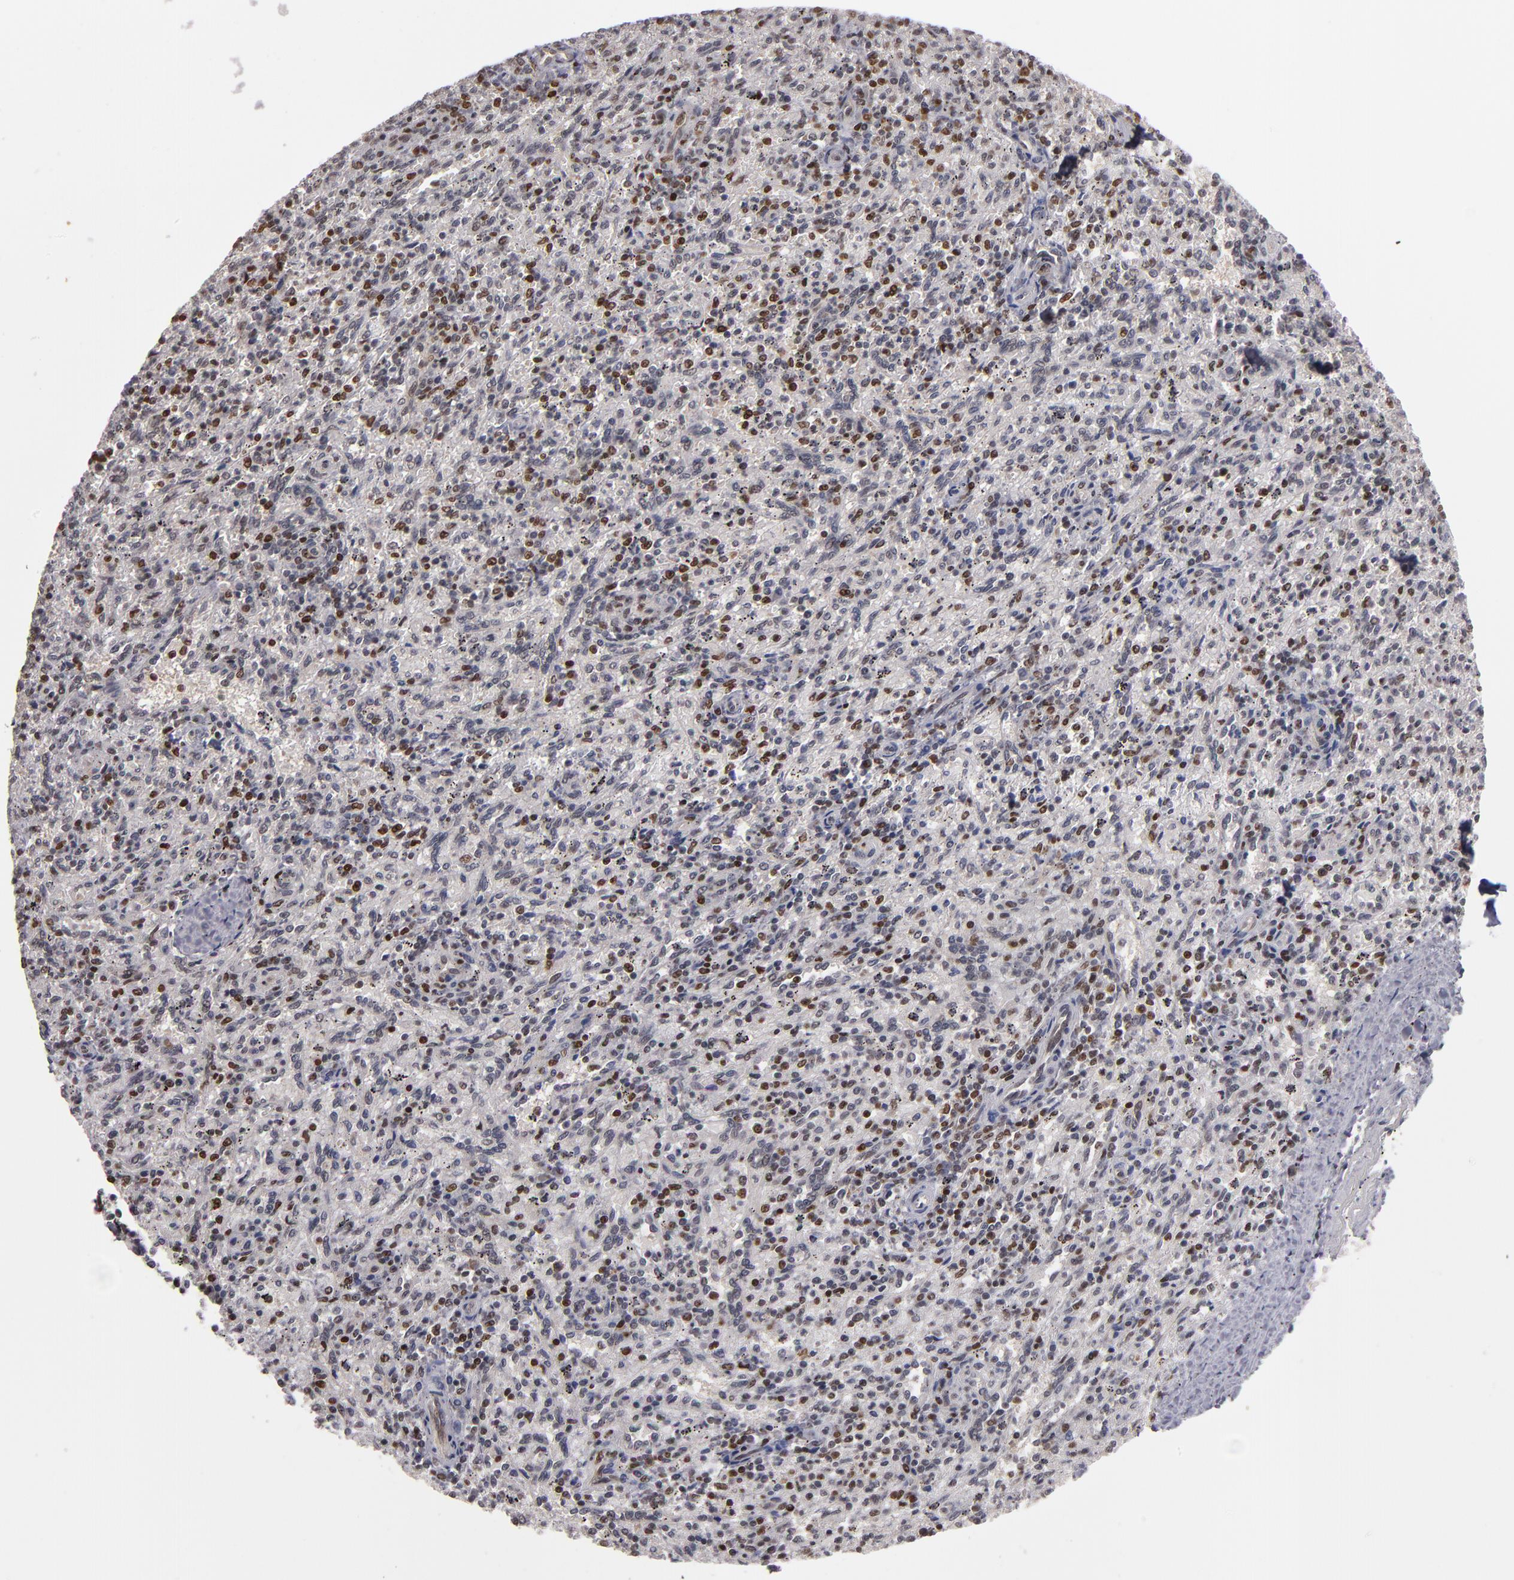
{"staining": {"intensity": "moderate", "quantity": "25%-75%", "location": "nuclear"}, "tissue": "spleen", "cell_type": "Cells in red pulp", "image_type": "normal", "snomed": [{"axis": "morphology", "description": "Normal tissue, NOS"}, {"axis": "topography", "description": "Spleen"}], "caption": "IHC of normal spleen reveals medium levels of moderate nuclear positivity in approximately 25%-75% of cells in red pulp.", "gene": "KDM6A", "patient": {"sex": "female", "age": 10}}